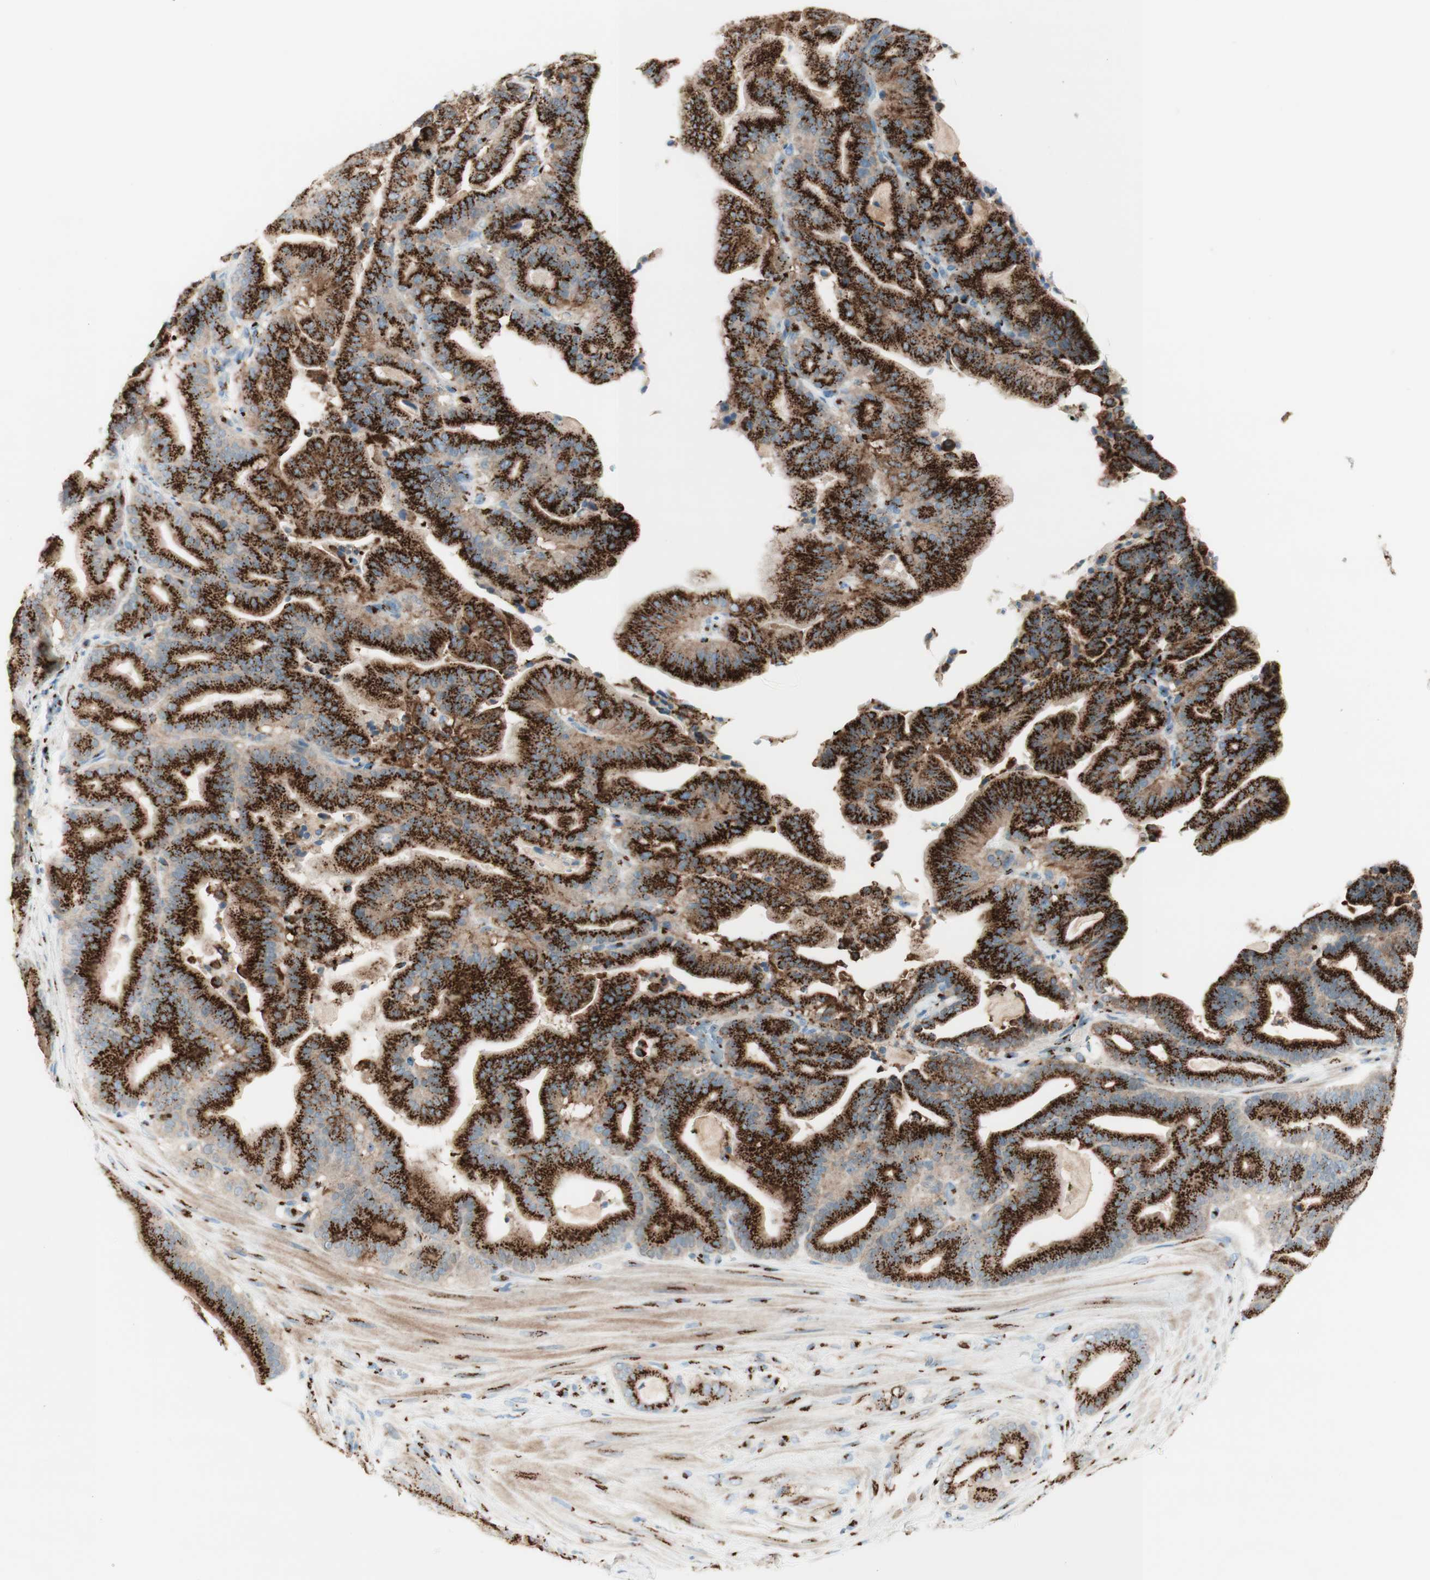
{"staining": {"intensity": "strong", "quantity": ">75%", "location": "cytoplasmic/membranous"}, "tissue": "pancreatic cancer", "cell_type": "Tumor cells", "image_type": "cancer", "snomed": [{"axis": "morphology", "description": "Adenocarcinoma, NOS"}, {"axis": "topography", "description": "Pancreas"}], "caption": "Strong cytoplasmic/membranous positivity is present in about >75% of tumor cells in pancreatic cancer (adenocarcinoma). The staining is performed using DAB (3,3'-diaminobenzidine) brown chromogen to label protein expression. The nuclei are counter-stained blue using hematoxylin.", "gene": "GOLGB1", "patient": {"sex": "male", "age": 63}}